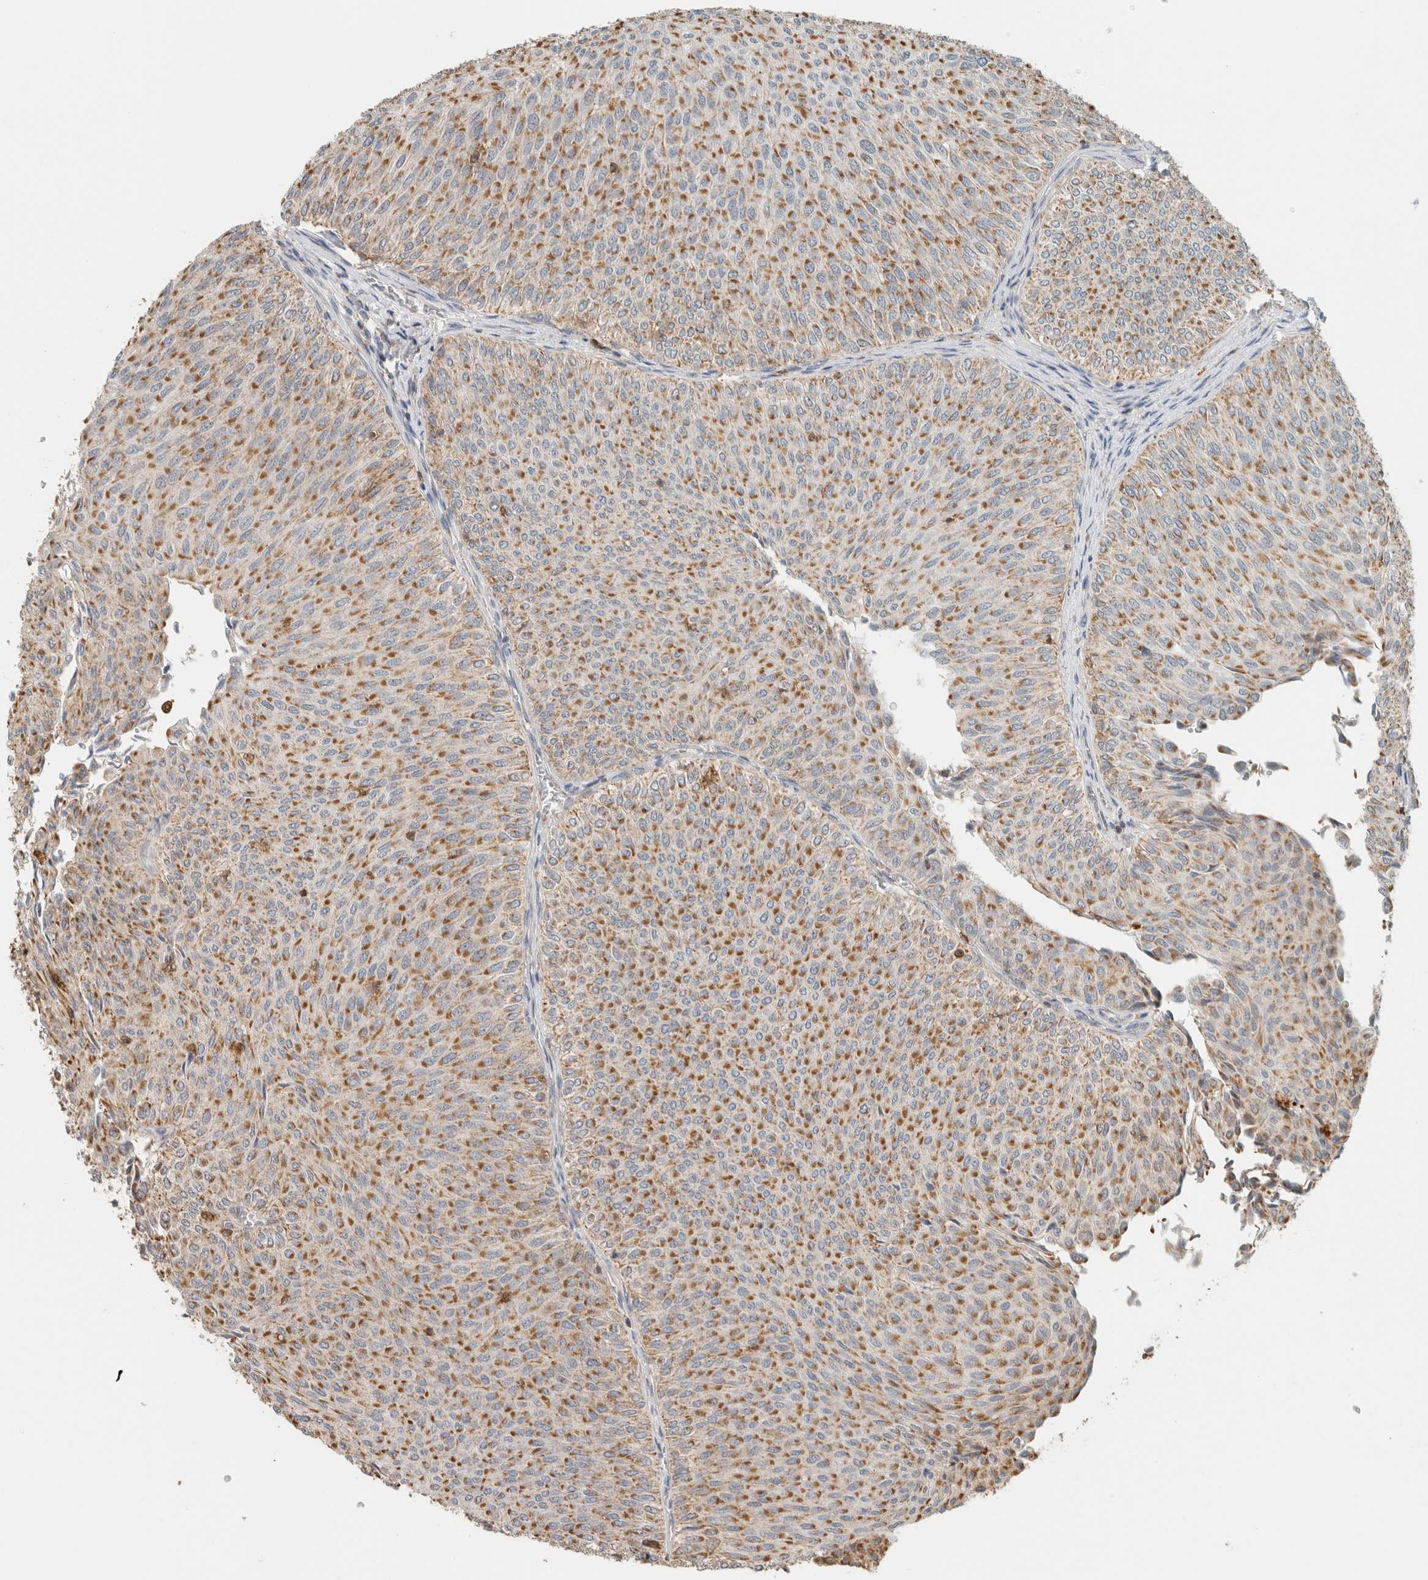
{"staining": {"intensity": "moderate", "quantity": ">75%", "location": "cytoplasmic/membranous"}, "tissue": "urothelial cancer", "cell_type": "Tumor cells", "image_type": "cancer", "snomed": [{"axis": "morphology", "description": "Urothelial carcinoma, Low grade"}, {"axis": "topography", "description": "Urinary bladder"}], "caption": "A histopathology image of urothelial cancer stained for a protein demonstrates moderate cytoplasmic/membranous brown staining in tumor cells.", "gene": "CAPG", "patient": {"sex": "male", "age": 78}}